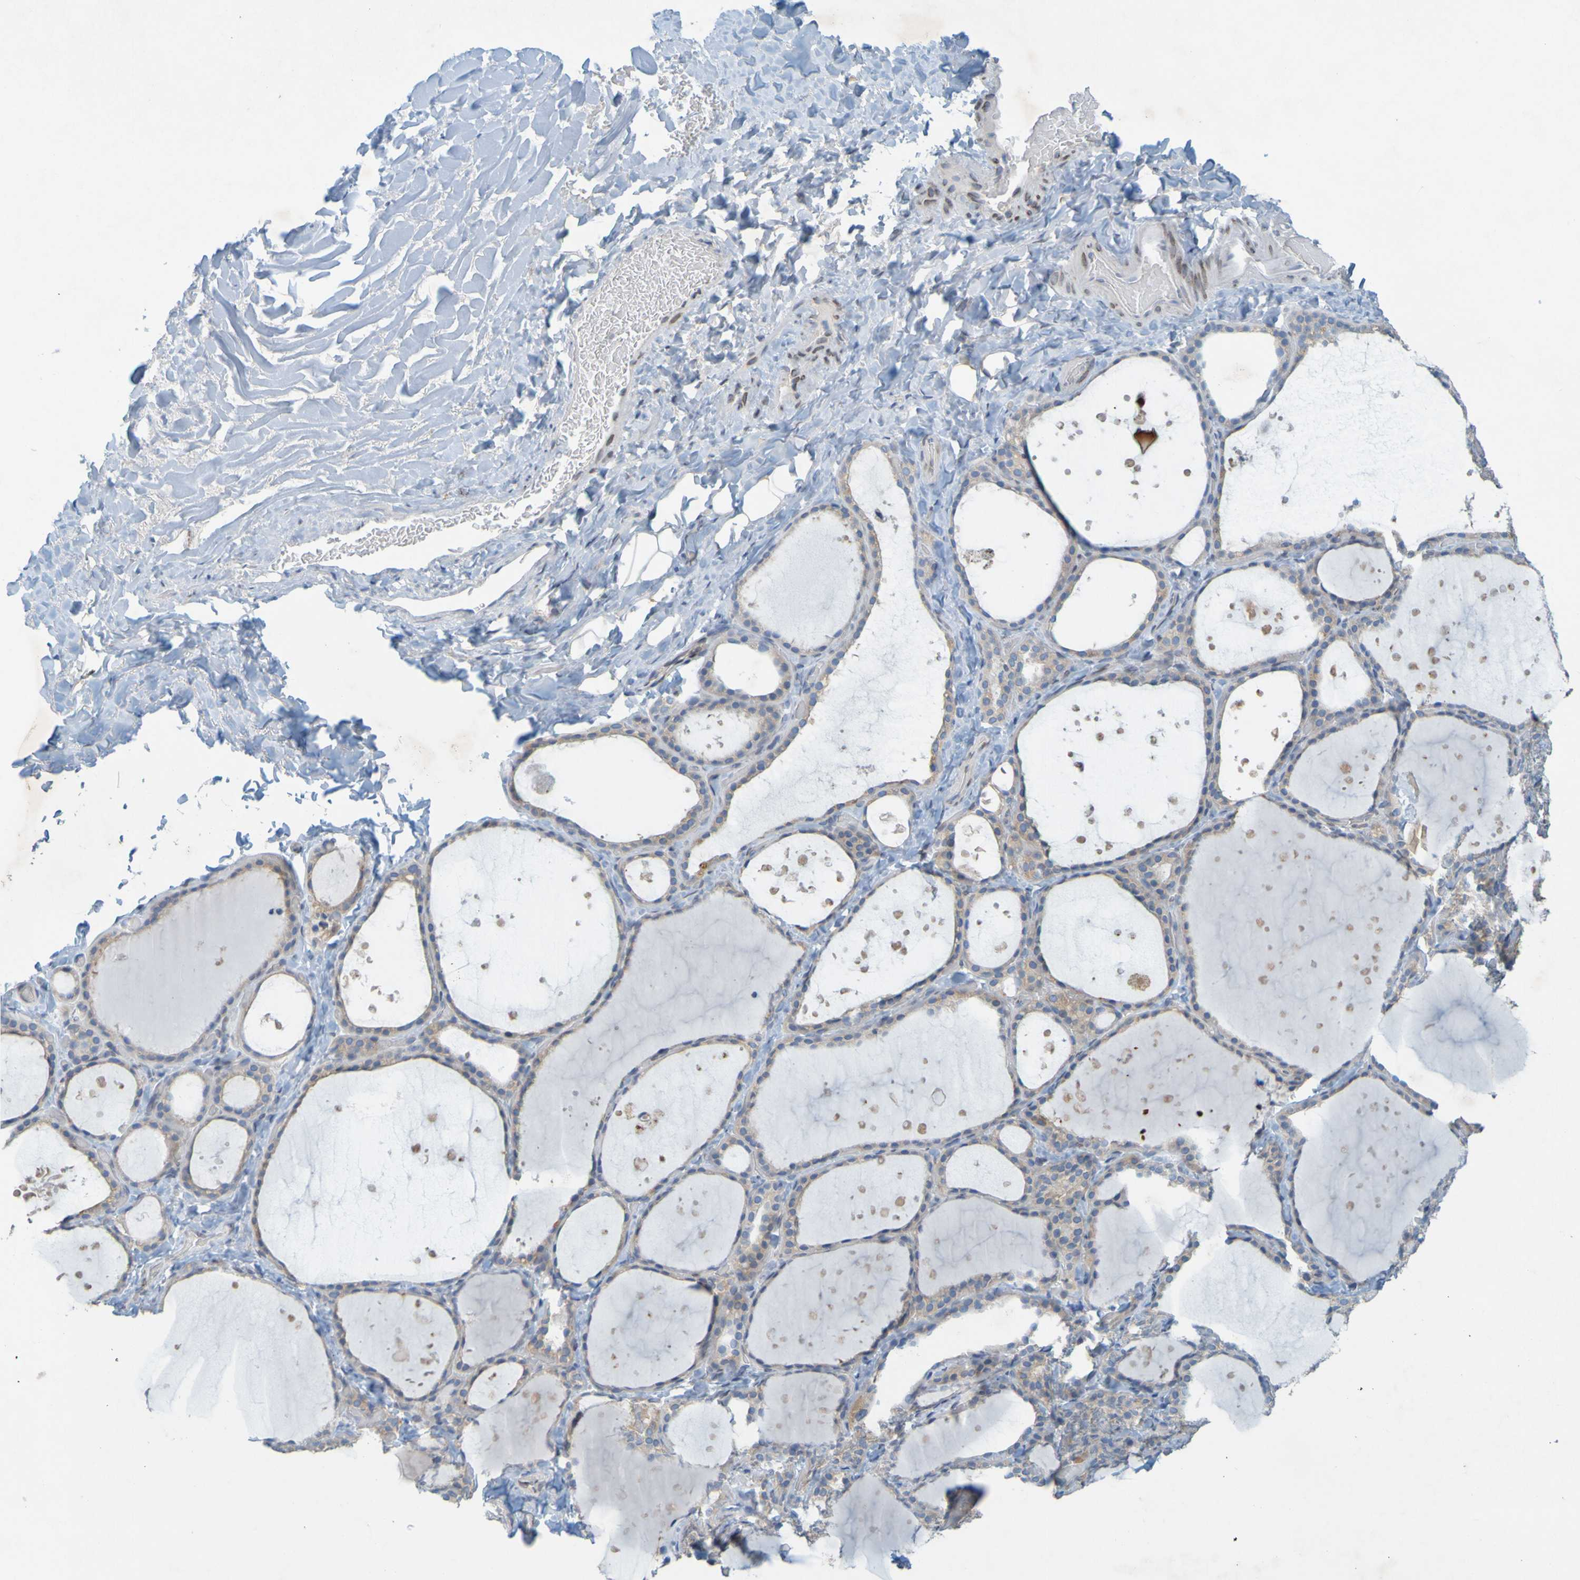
{"staining": {"intensity": "moderate", "quantity": ">75%", "location": "cytoplasmic/membranous"}, "tissue": "thyroid gland", "cell_type": "Glandular cells", "image_type": "normal", "snomed": [{"axis": "morphology", "description": "Normal tissue, NOS"}, {"axis": "topography", "description": "Thyroid gland"}], "caption": "Protein staining of unremarkable thyroid gland reveals moderate cytoplasmic/membranous staining in about >75% of glandular cells.", "gene": "MAG", "patient": {"sex": "female", "age": 44}}